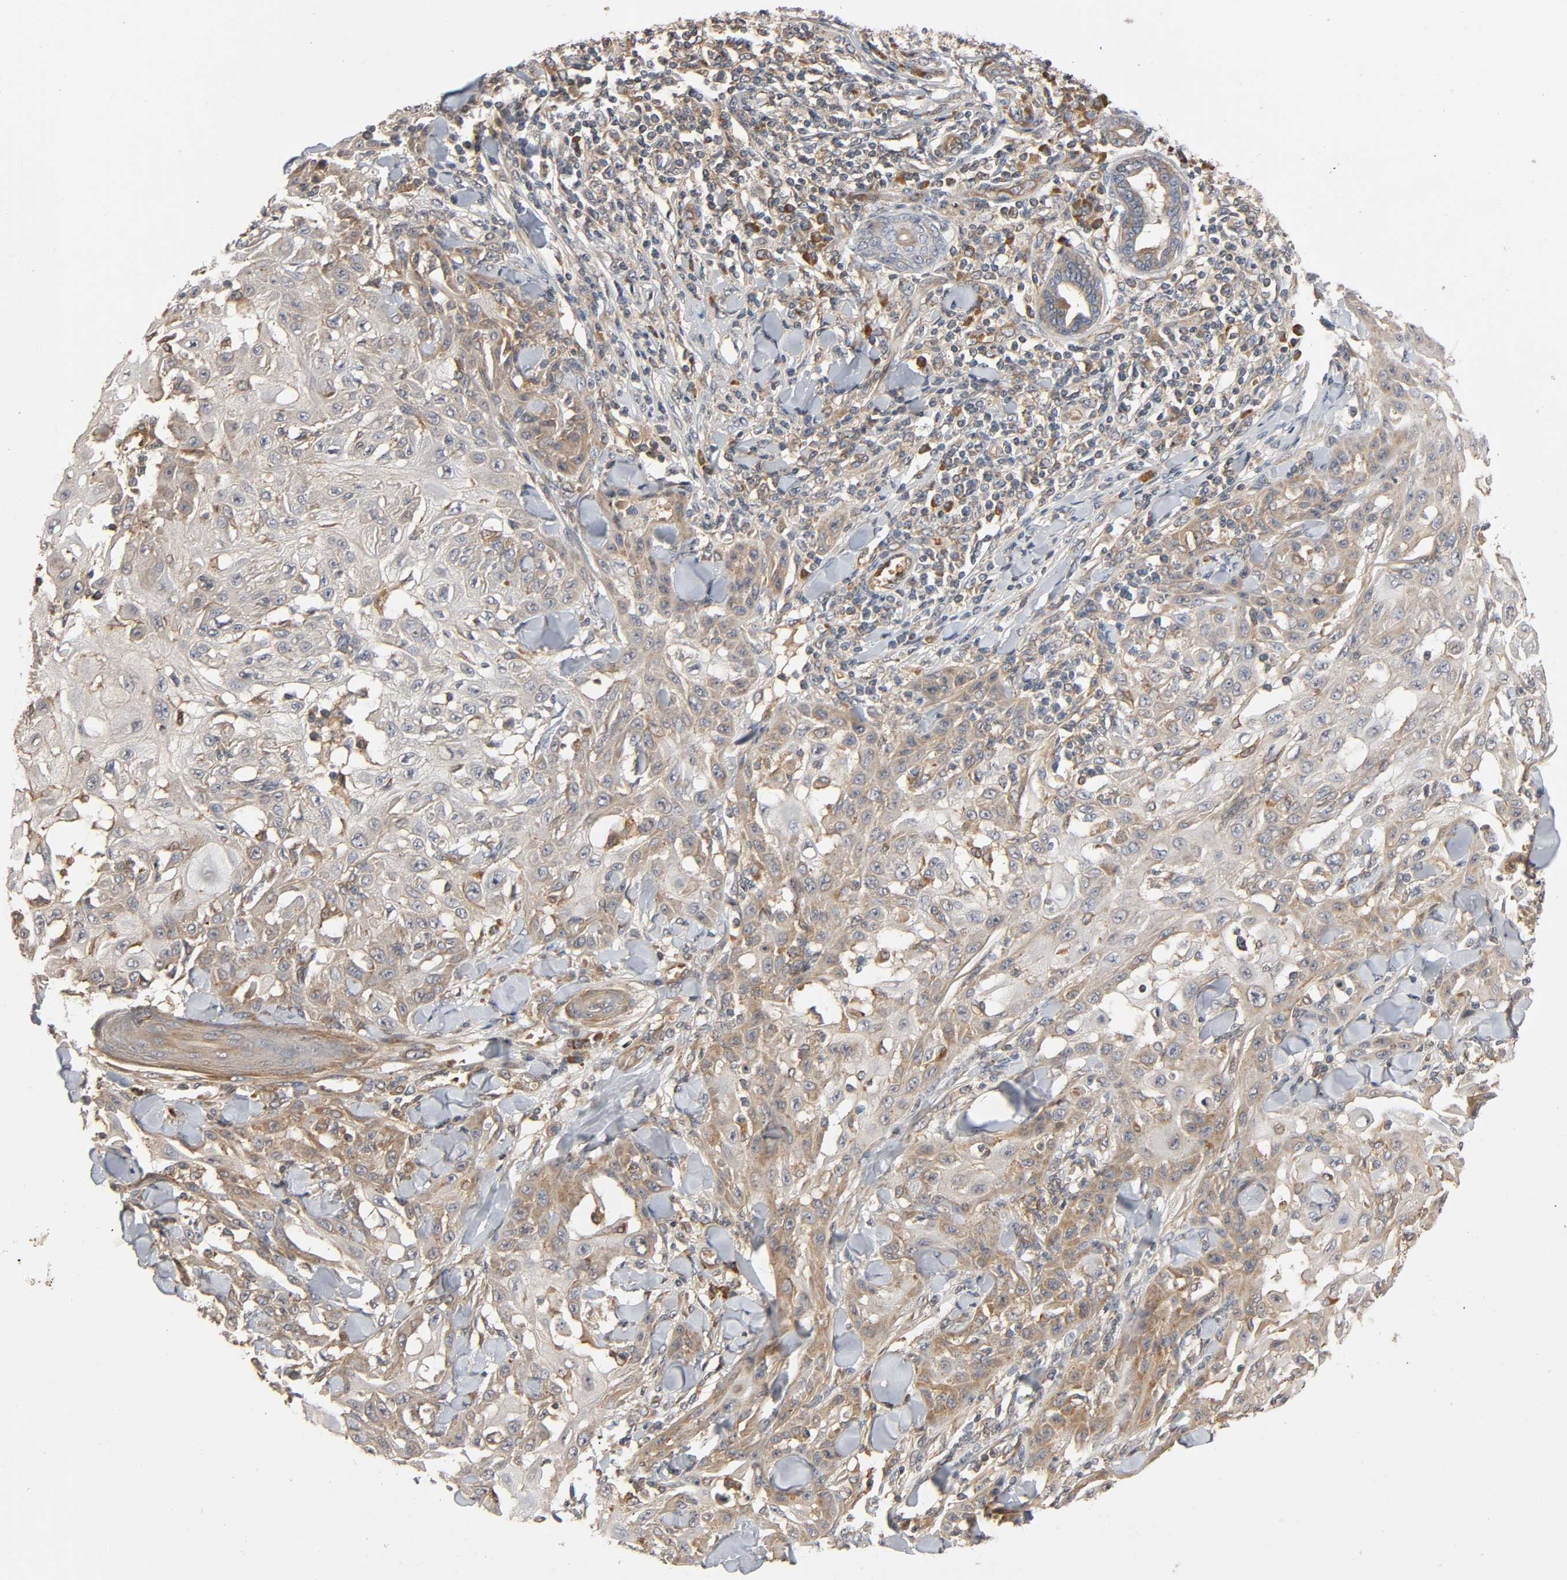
{"staining": {"intensity": "moderate", "quantity": "<25%", "location": "cytoplasmic/membranous"}, "tissue": "skin cancer", "cell_type": "Tumor cells", "image_type": "cancer", "snomed": [{"axis": "morphology", "description": "Squamous cell carcinoma, NOS"}, {"axis": "topography", "description": "Skin"}], "caption": "Brown immunohistochemical staining in human skin cancer displays moderate cytoplasmic/membranous expression in about <25% of tumor cells.", "gene": "SGSM1", "patient": {"sex": "male", "age": 24}}